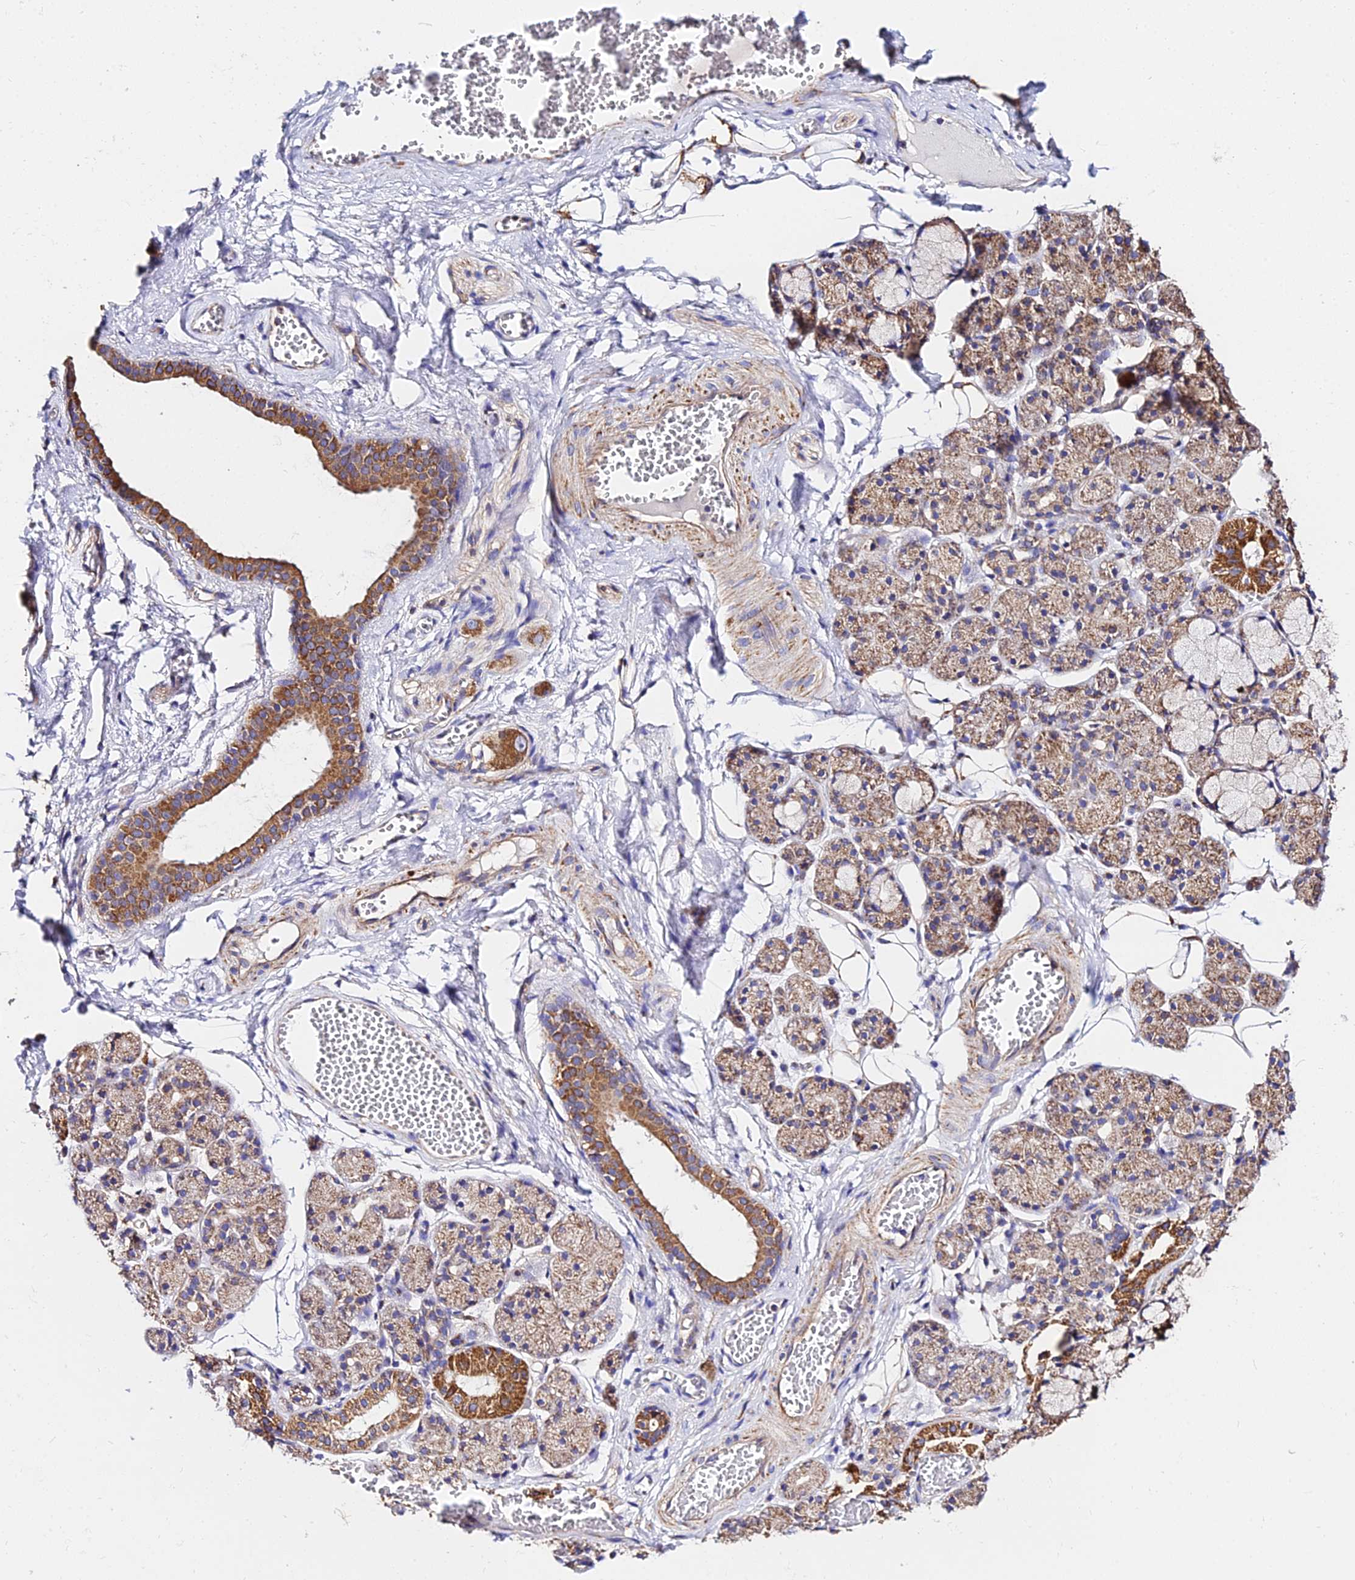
{"staining": {"intensity": "strong", "quantity": "25%-75%", "location": "cytoplasmic/membranous"}, "tissue": "salivary gland", "cell_type": "Glandular cells", "image_type": "normal", "snomed": [{"axis": "morphology", "description": "Normal tissue, NOS"}, {"axis": "topography", "description": "Salivary gland"}], "caption": "Salivary gland was stained to show a protein in brown. There is high levels of strong cytoplasmic/membranous expression in about 25%-75% of glandular cells. (IHC, brightfield microscopy, high magnification).", "gene": "ZNF573", "patient": {"sex": "male", "age": 63}}